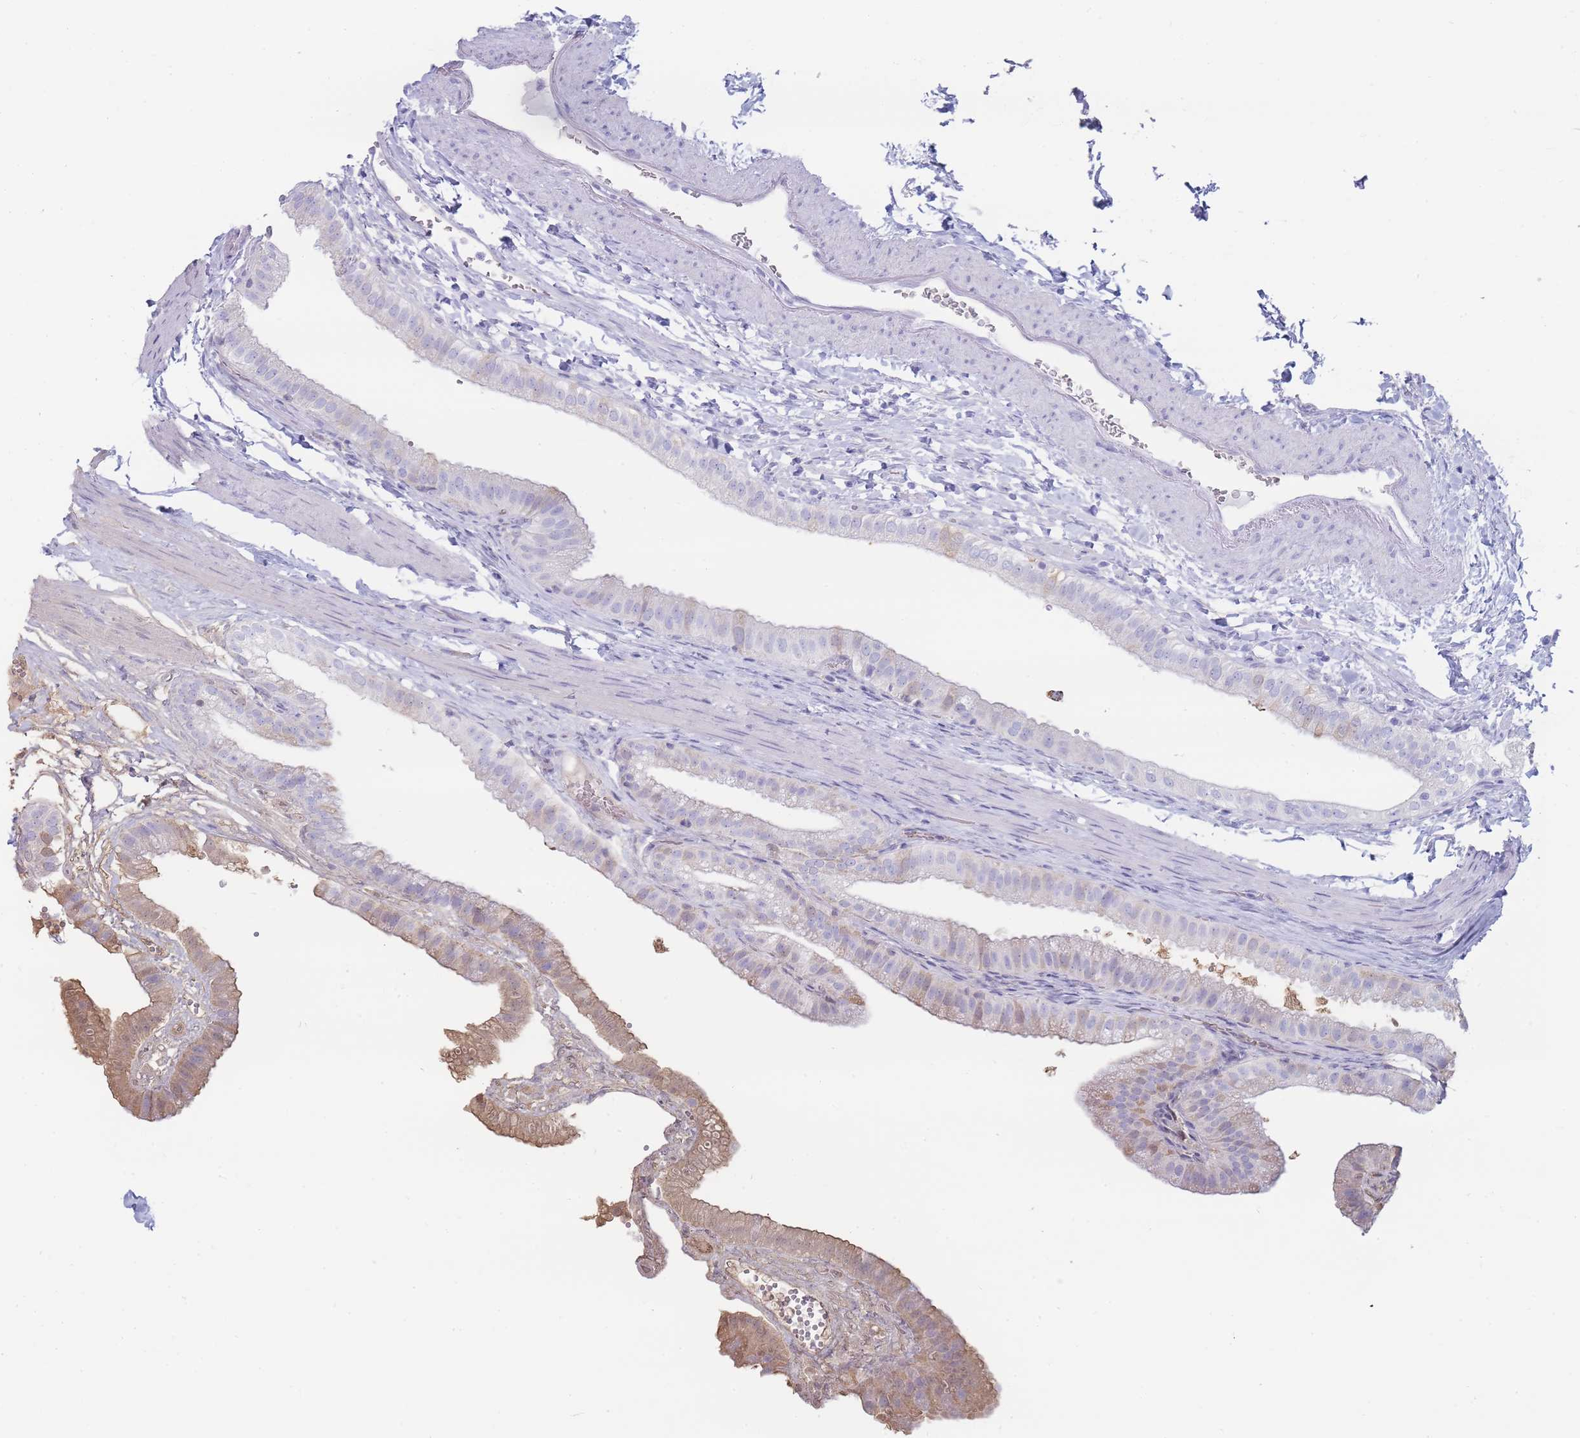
{"staining": {"intensity": "moderate", "quantity": "<25%", "location": "cytoplasmic/membranous"}, "tissue": "gallbladder", "cell_type": "Glandular cells", "image_type": "normal", "snomed": [{"axis": "morphology", "description": "Normal tissue, NOS"}, {"axis": "topography", "description": "Gallbladder"}], "caption": "Immunohistochemical staining of benign human gallbladder shows moderate cytoplasmic/membranous protein positivity in approximately <25% of glandular cells. (brown staining indicates protein expression, while blue staining denotes nuclei).", "gene": "ENSG00000284931", "patient": {"sex": "female", "age": 61}}